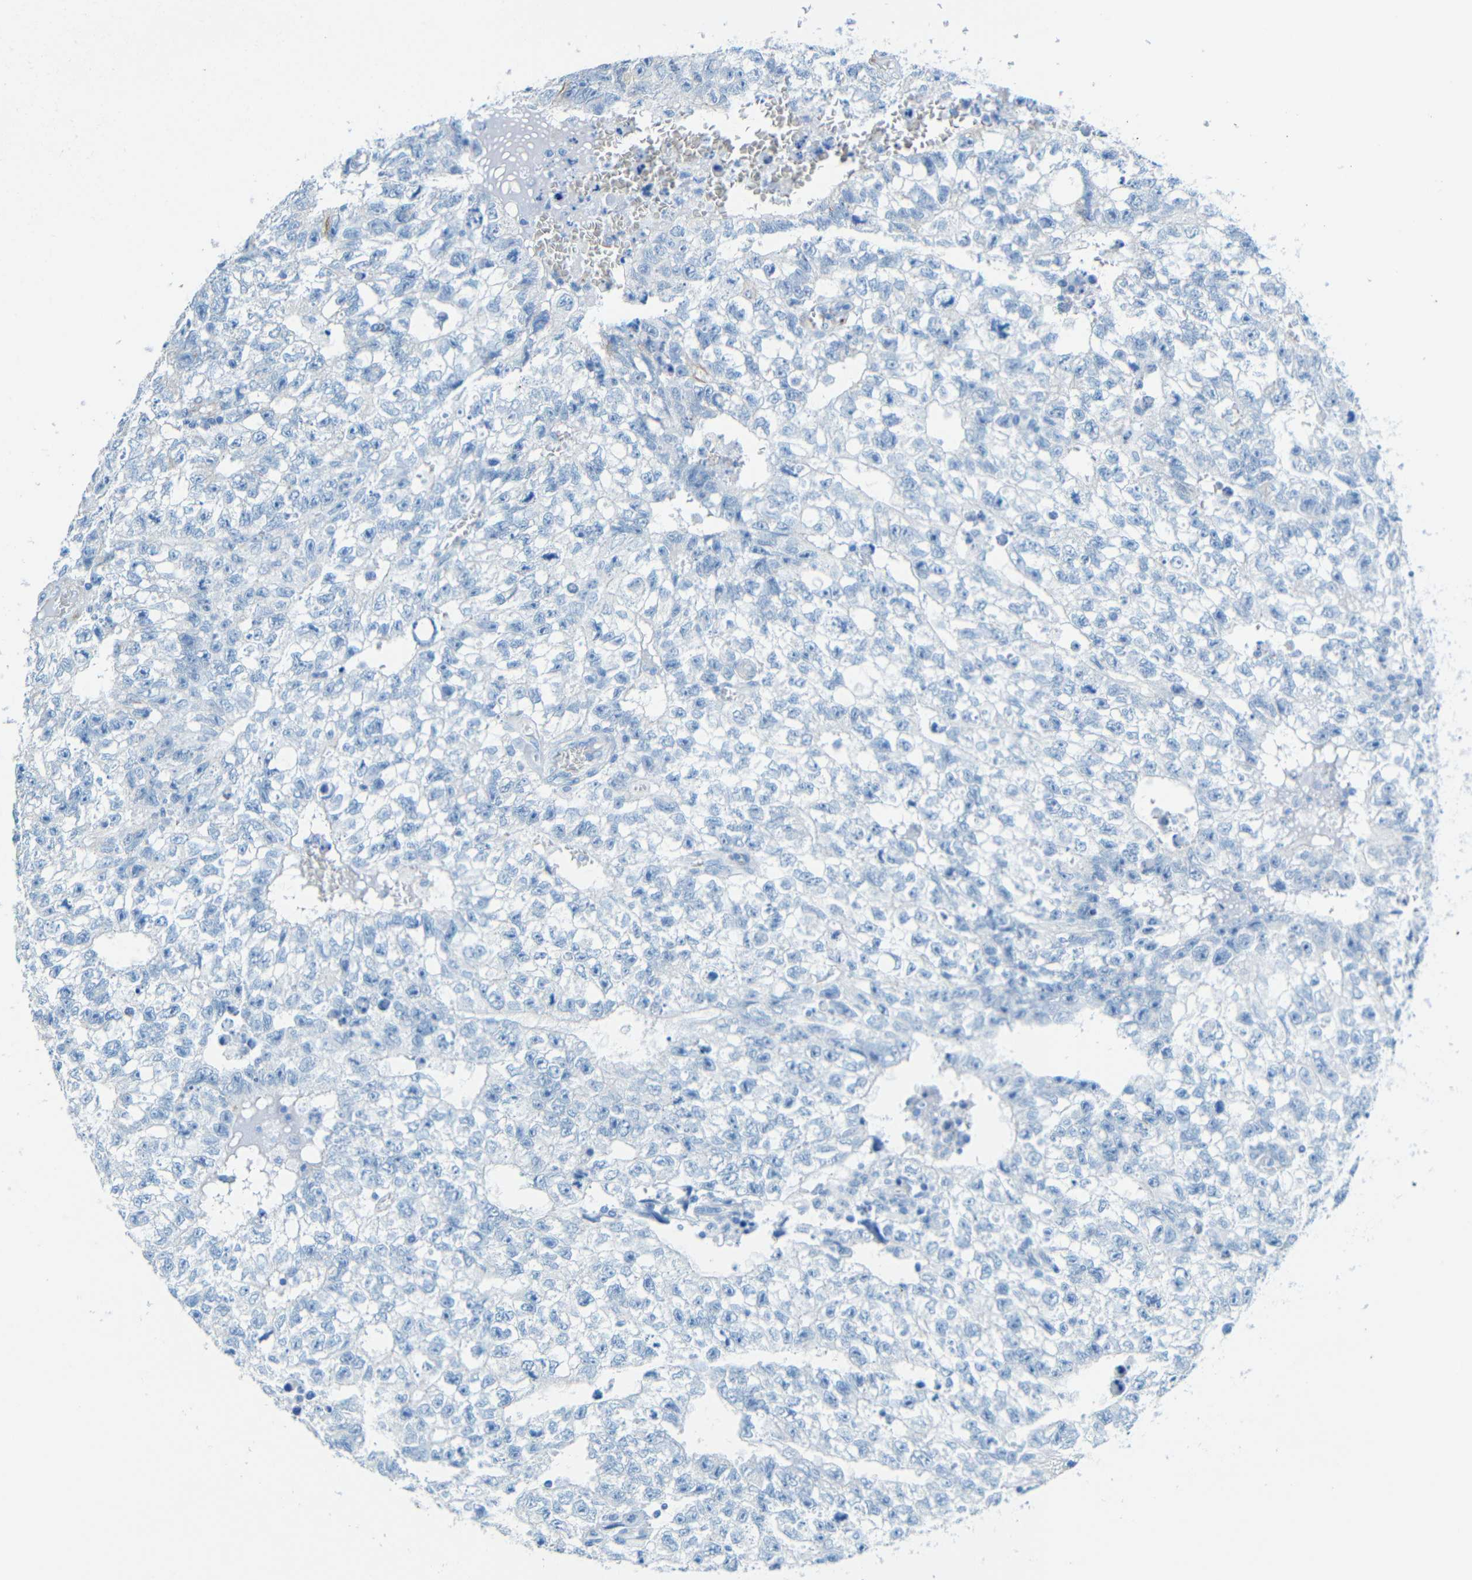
{"staining": {"intensity": "negative", "quantity": "none", "location": "none"}, "tissue": "testis cancer", "cell_type": "Tumor cells", "image_type": "cancer", "snomed": [{"axis": "morphology", "description": "Seminoma, NOS"}, {"axis": "morphology", "description": "Carcinoma, Embryonal, NOS"}, {"axis": "topography", "description": "Testis"}], "caption": "Immunohistochemistry (IHC) micrograph of testis embryonal carcinoma stained for a protein (brown), which demonstrates no staining in tumor cells.", "gene": "TUBB4B", "patient": {"sex": "male", "age": 38}}